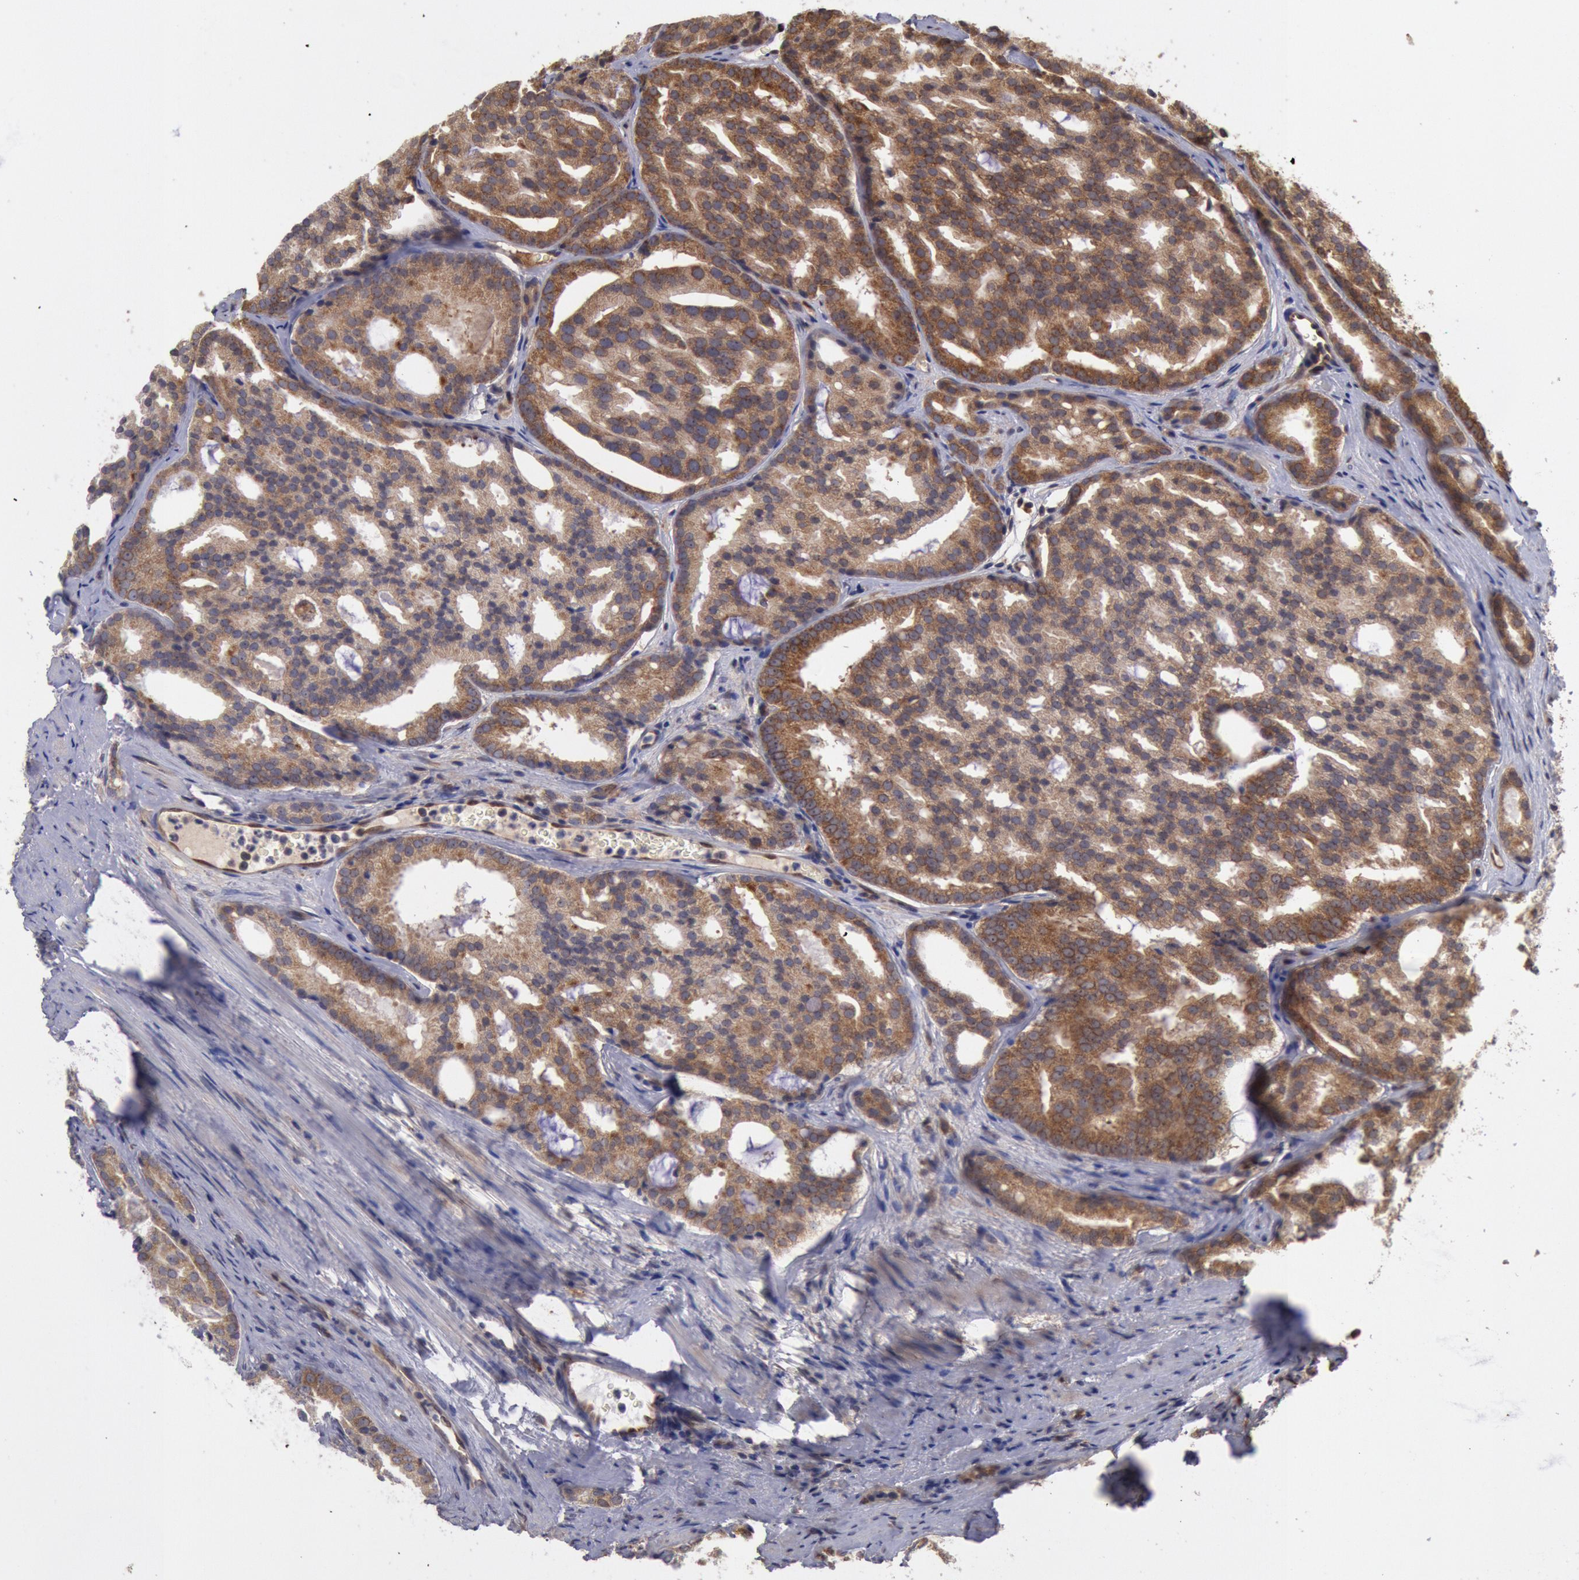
{"staining": {"intensity": "moderate", "quantity": ">75%", "location": "cytoplasmic/membranous"}, "tissue": "prostate cancer", "cell_type": "Tumor cells", "image_type": "cancer", "snomed": [{"axis": "morphology", "description": "Adenocarcinoma, High grade"}, {"axis": "topography", "description": "Prostate"}], "caption": "Moderate cytoplasmic/membranous expression is identified in about >75% of tumor cells in prostate cancer (high-grade adenocarcinoma). The protein of interest is stained brown, and the nuclei are stained in blue (DAB (3,3'-diaminobenzidine) IHC with brightfield microscopy, high magnification).", "gene": "STX17", "patient": {"sex": "male", "age": 64}}